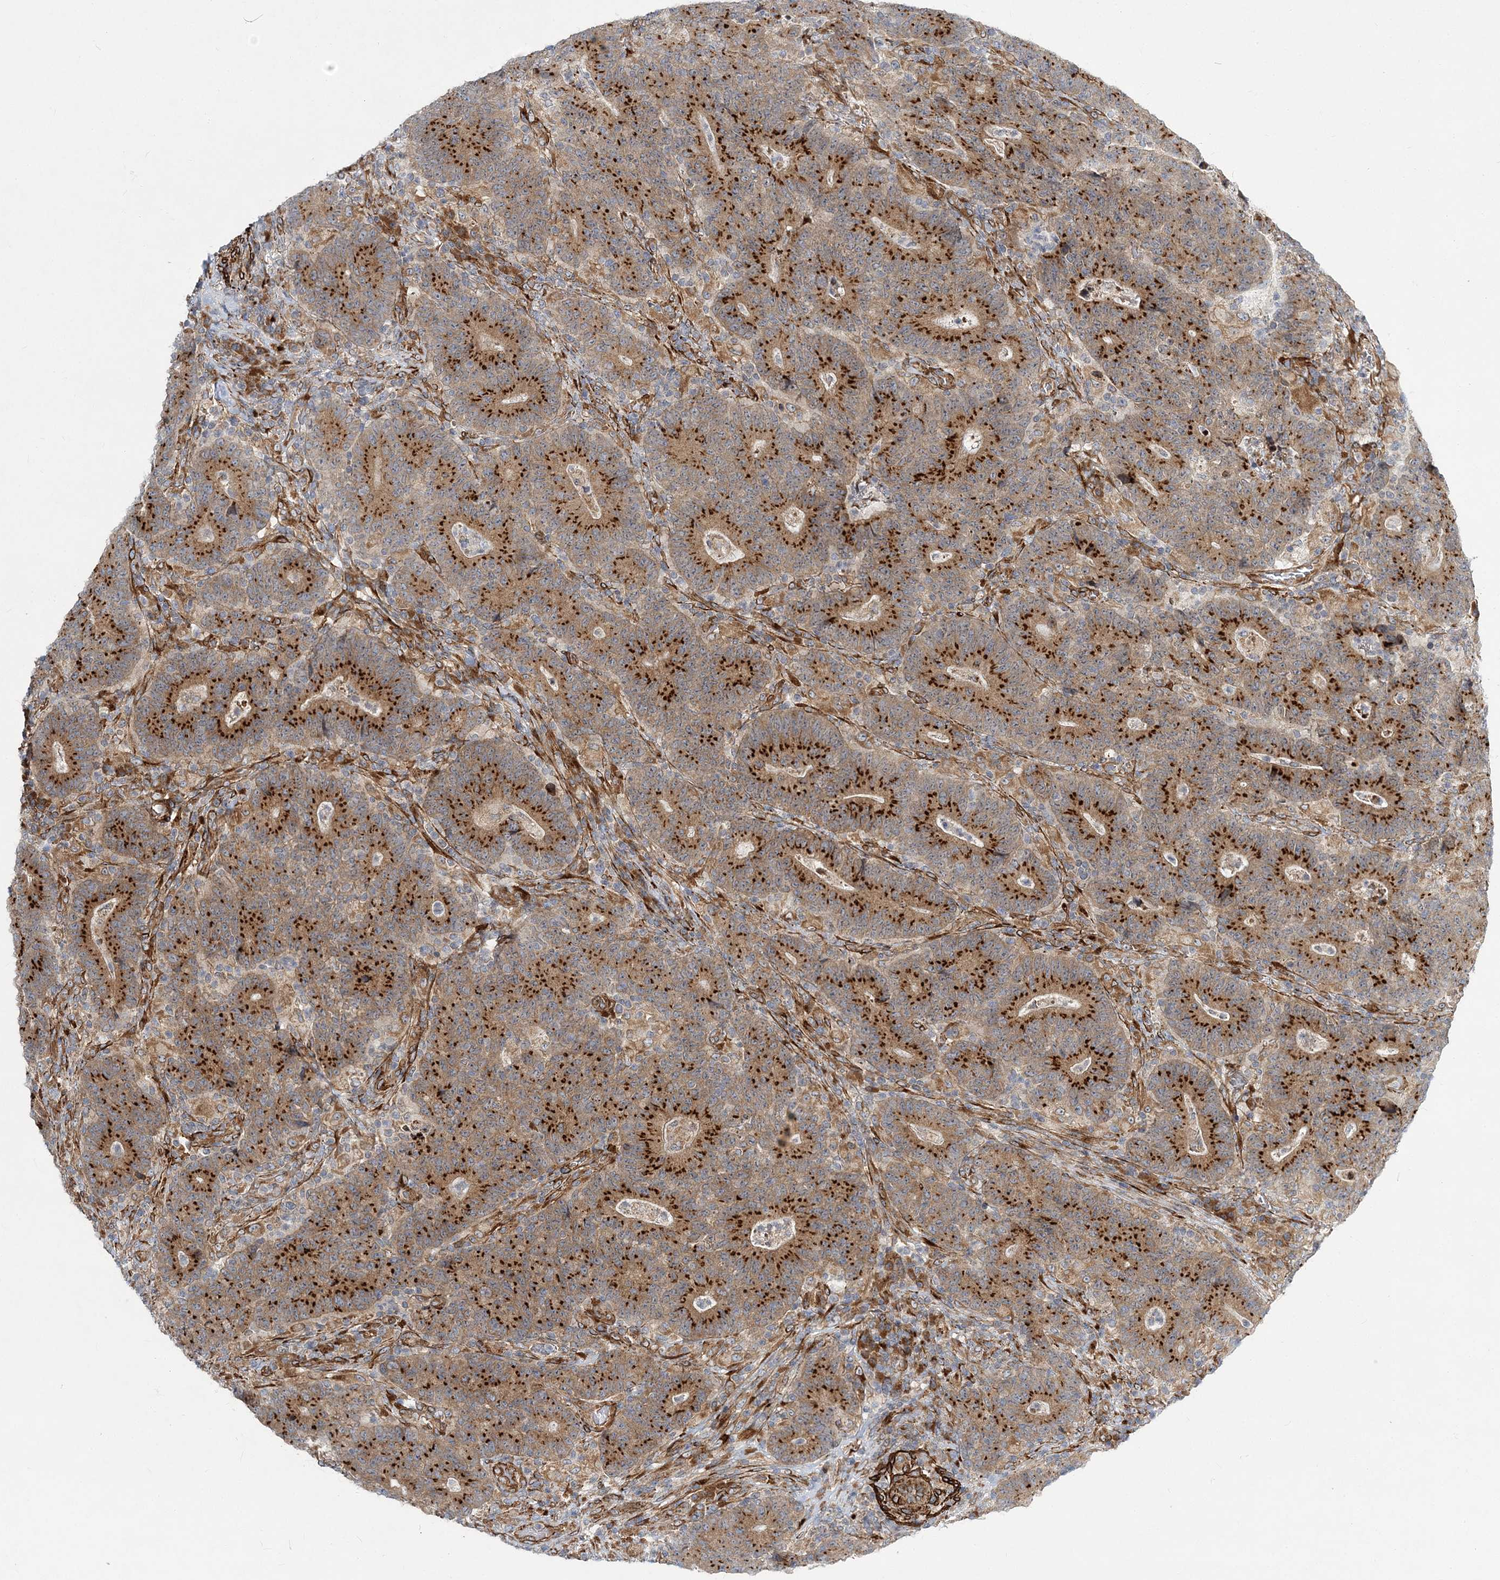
{"staining": {"intensity": "strong", "quantity": ">75%", "location": "cytoplasmic/membranous"}, "tissue": "colorectal cancer", "cell_type": "Tumor cells", "image_type": "cancer", "snomed": [{"axis": "morphology", "description": "Normal tissue, NOS"}, {"axis": "morphology", "description": "Adenocarcinoma, NOS"}, {"axis": "topography", "description": "Colon"}], "caption": "Immunohistochemistry micrograph of neoplastic tissue: adenocarcinoma (colorectal) stained using IHC reveals high levels of strong protein expression localized specifically in the cytoplasmic/membranous of tumor cells, appearing as a cytoplasmic/membranous brown color.", "gene": "NBAS", "patient": {"sex": "female", "age": 75}}